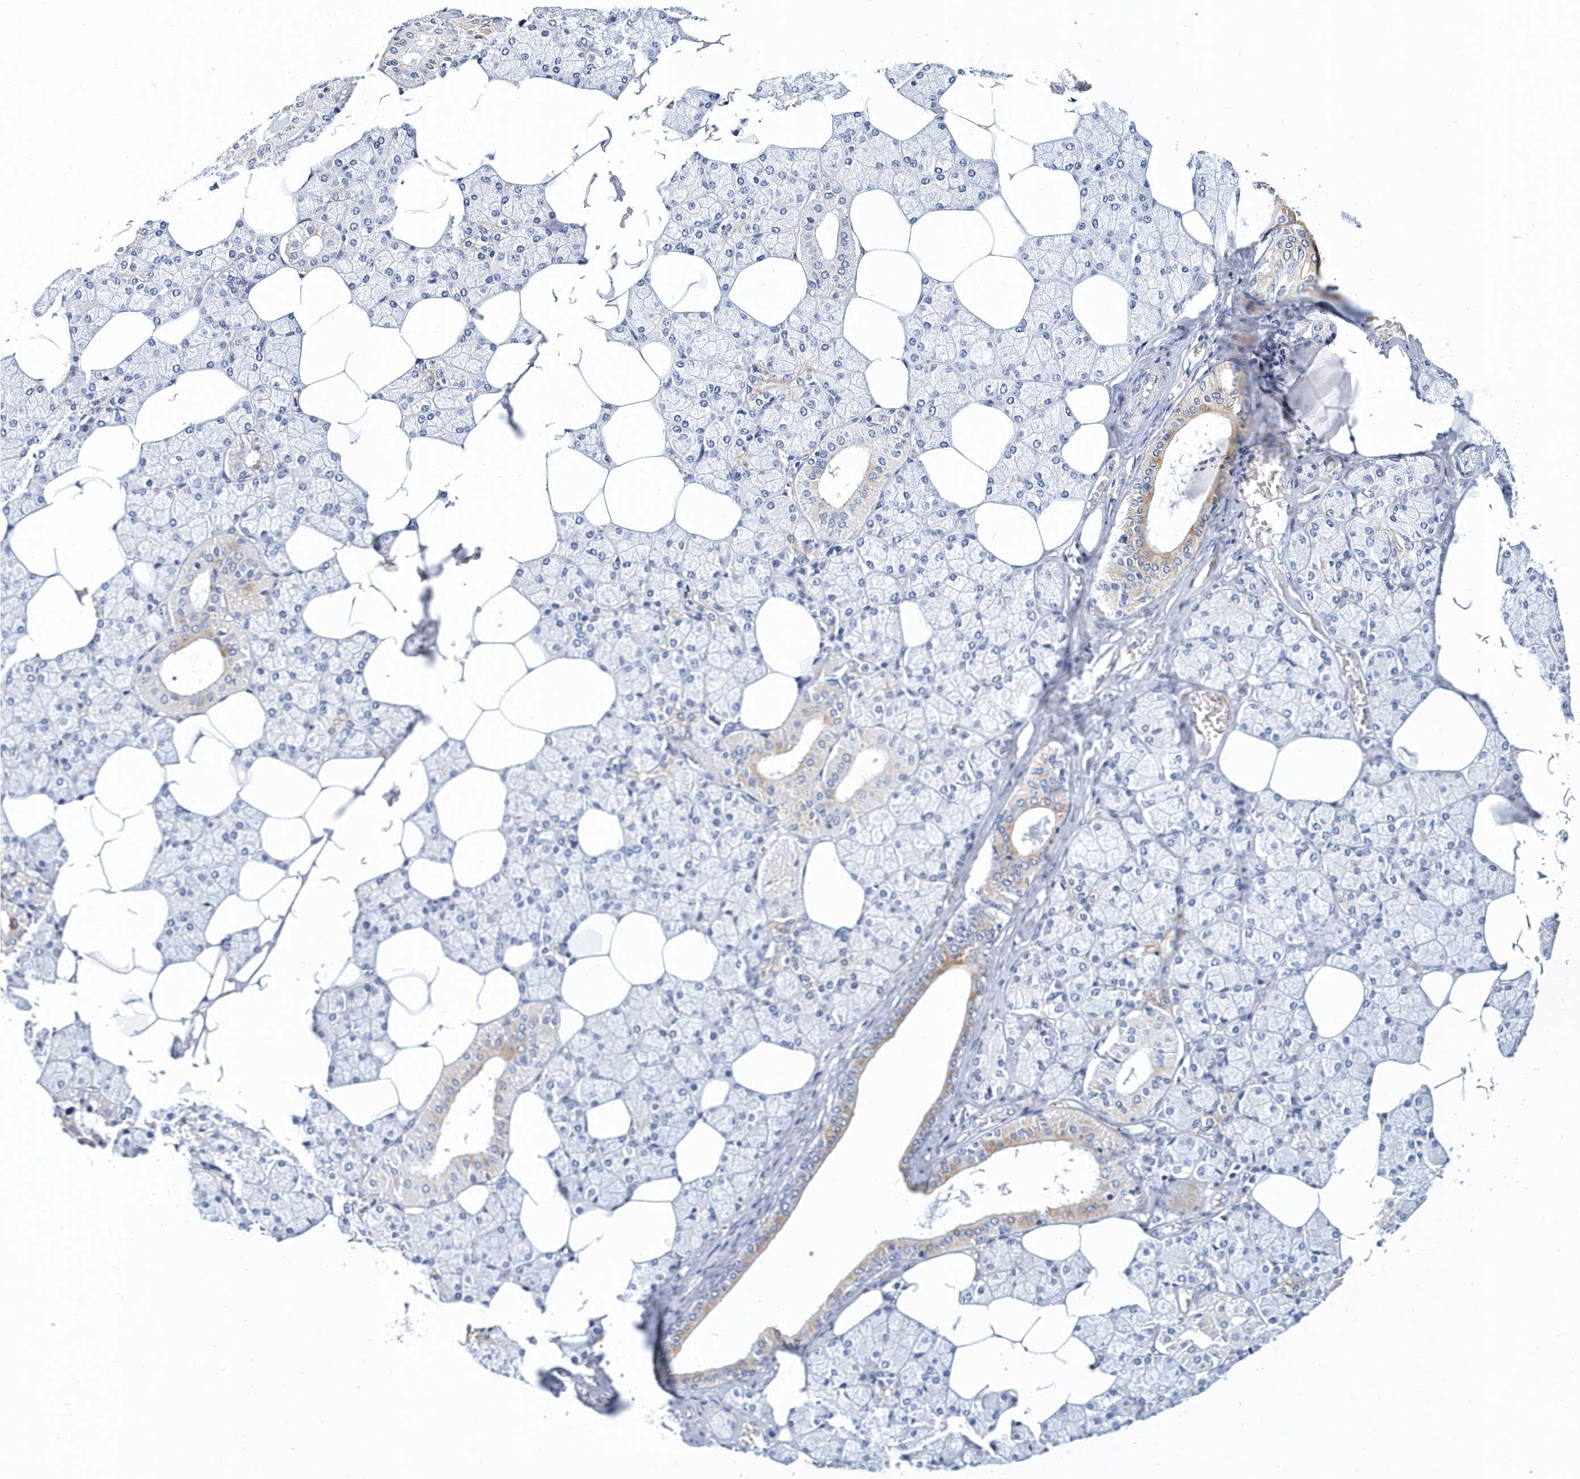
{"staining": {"intensity": "moderate", "quantity": "<25%", "location": "cytoplasmic/membranous"}, "tissue": "salivary gland", "cell_type": "Glandular cells", "image_type": "normal", "snomed": [{"axis": "morphology", "description": "Normal tissue, NOS"}, {"axis": "topography", "description": "Salivary gland"}], "caption": "A high-resolution histopathology image shows immunohistochemistry staining of unremarkable salivary gland, which demonstrates moderate cytoplasmic/membranous positivity in about <25% of glandular cells. The protein of interest is shown in brown color, while the nuclei are stained blue.", "gene": "ITGA2B", "patient": {"sex": "male", "age": 62}}